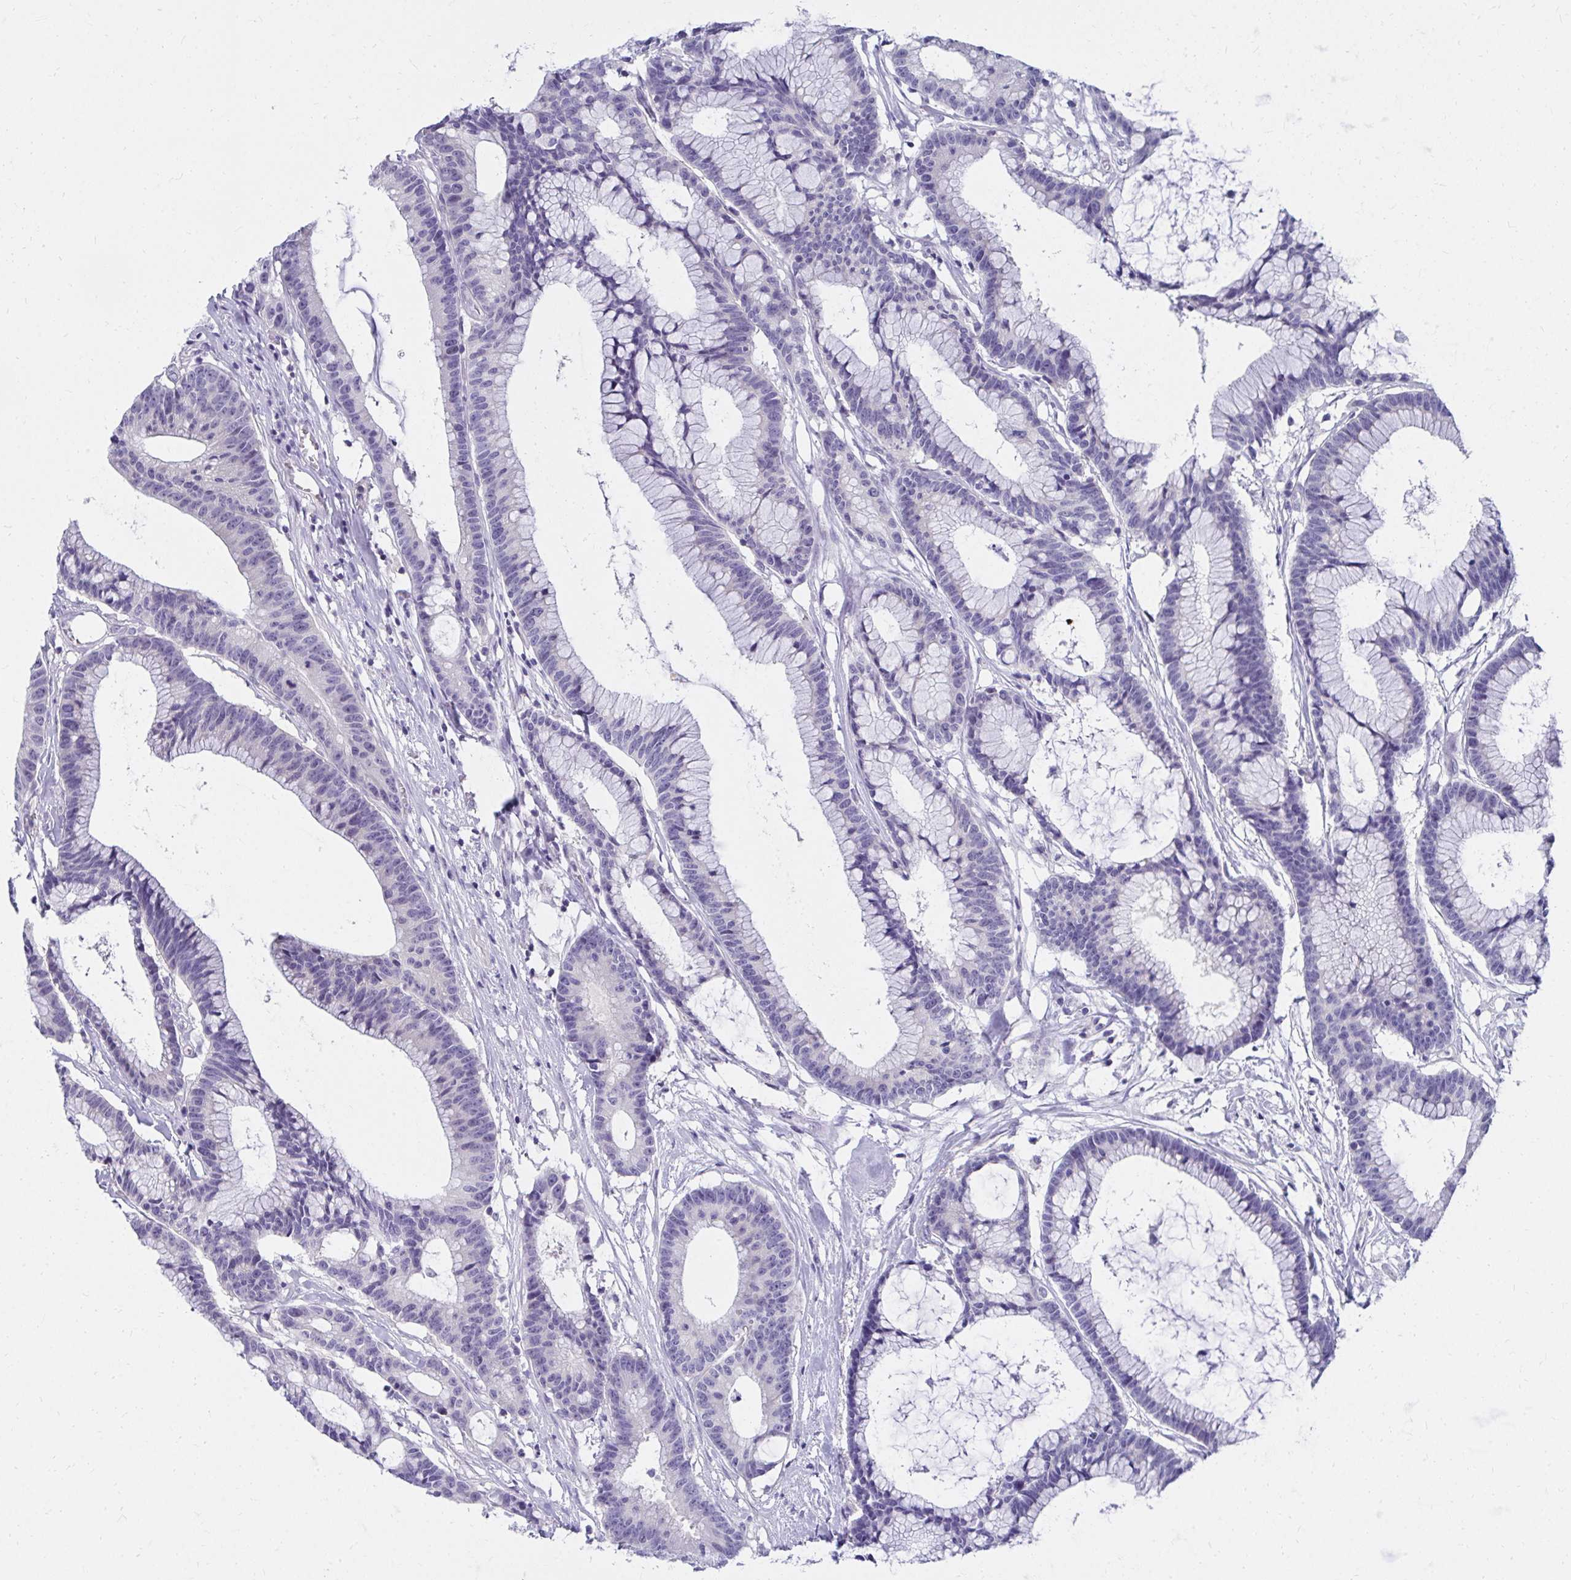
{"staining": {"intensity": "negative", "quantity": "none", "location": "none"}, "tissue": "colorectal cancer", "cell_type": "Tumor cells", "image_type": "cancer", "snomed": [{"axis": "morphology", "description": "Adenocarcinoma, NOS"}, {"axis": "topography", "description": "Colon"}], "caption": "Histopathology image shows no significant protein staining in tumor cells of adenocarcinoma (colorectal). (Stains: DAB (3,3'-diaminobenzidine) IHC with hematoxylin counter stain, Microscopy: brightfield microscopy at high magnification).", "gene": "C19orf81", "patient": {"sex": "female", "age": 78}}